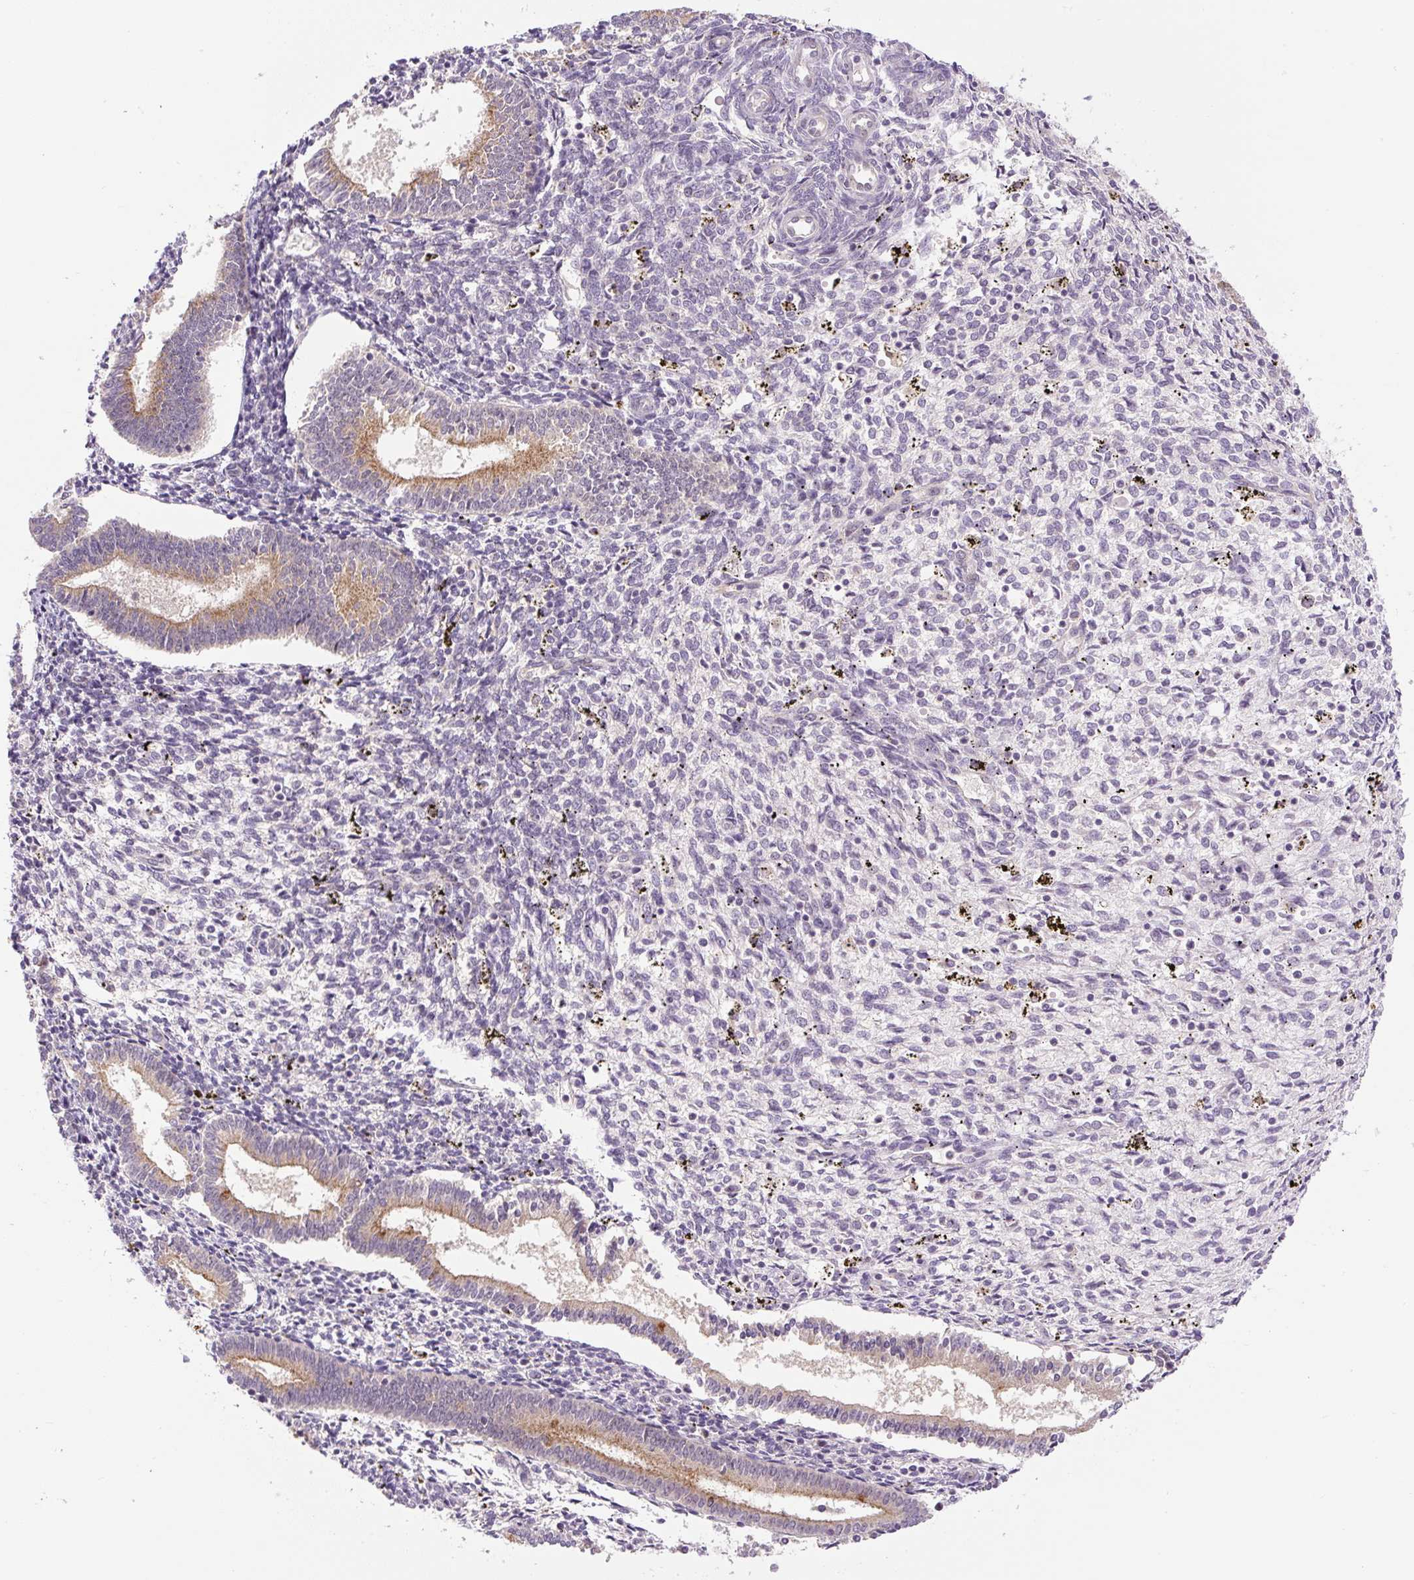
{"staining": {"intensity": "weak", "quantity": "<25%", "location": "cytoplasmic/membranous"}, "tissue": "endometrium", "cell_type": "Cells in endometrial stroma", "image_type": "normal", "snomed": [{"axis": "morphology", "description": "Normal tissue, NOS"}, {"axis": "topography", "description": "Endometrium"}], "caption": "This is an immunohistochemistry (IHC) micrograph of normal endometrium. There is no positivity in cells in endometrial stroma.", "gene": "PCM1", "patient": {"sex": "female", "age": 41}}